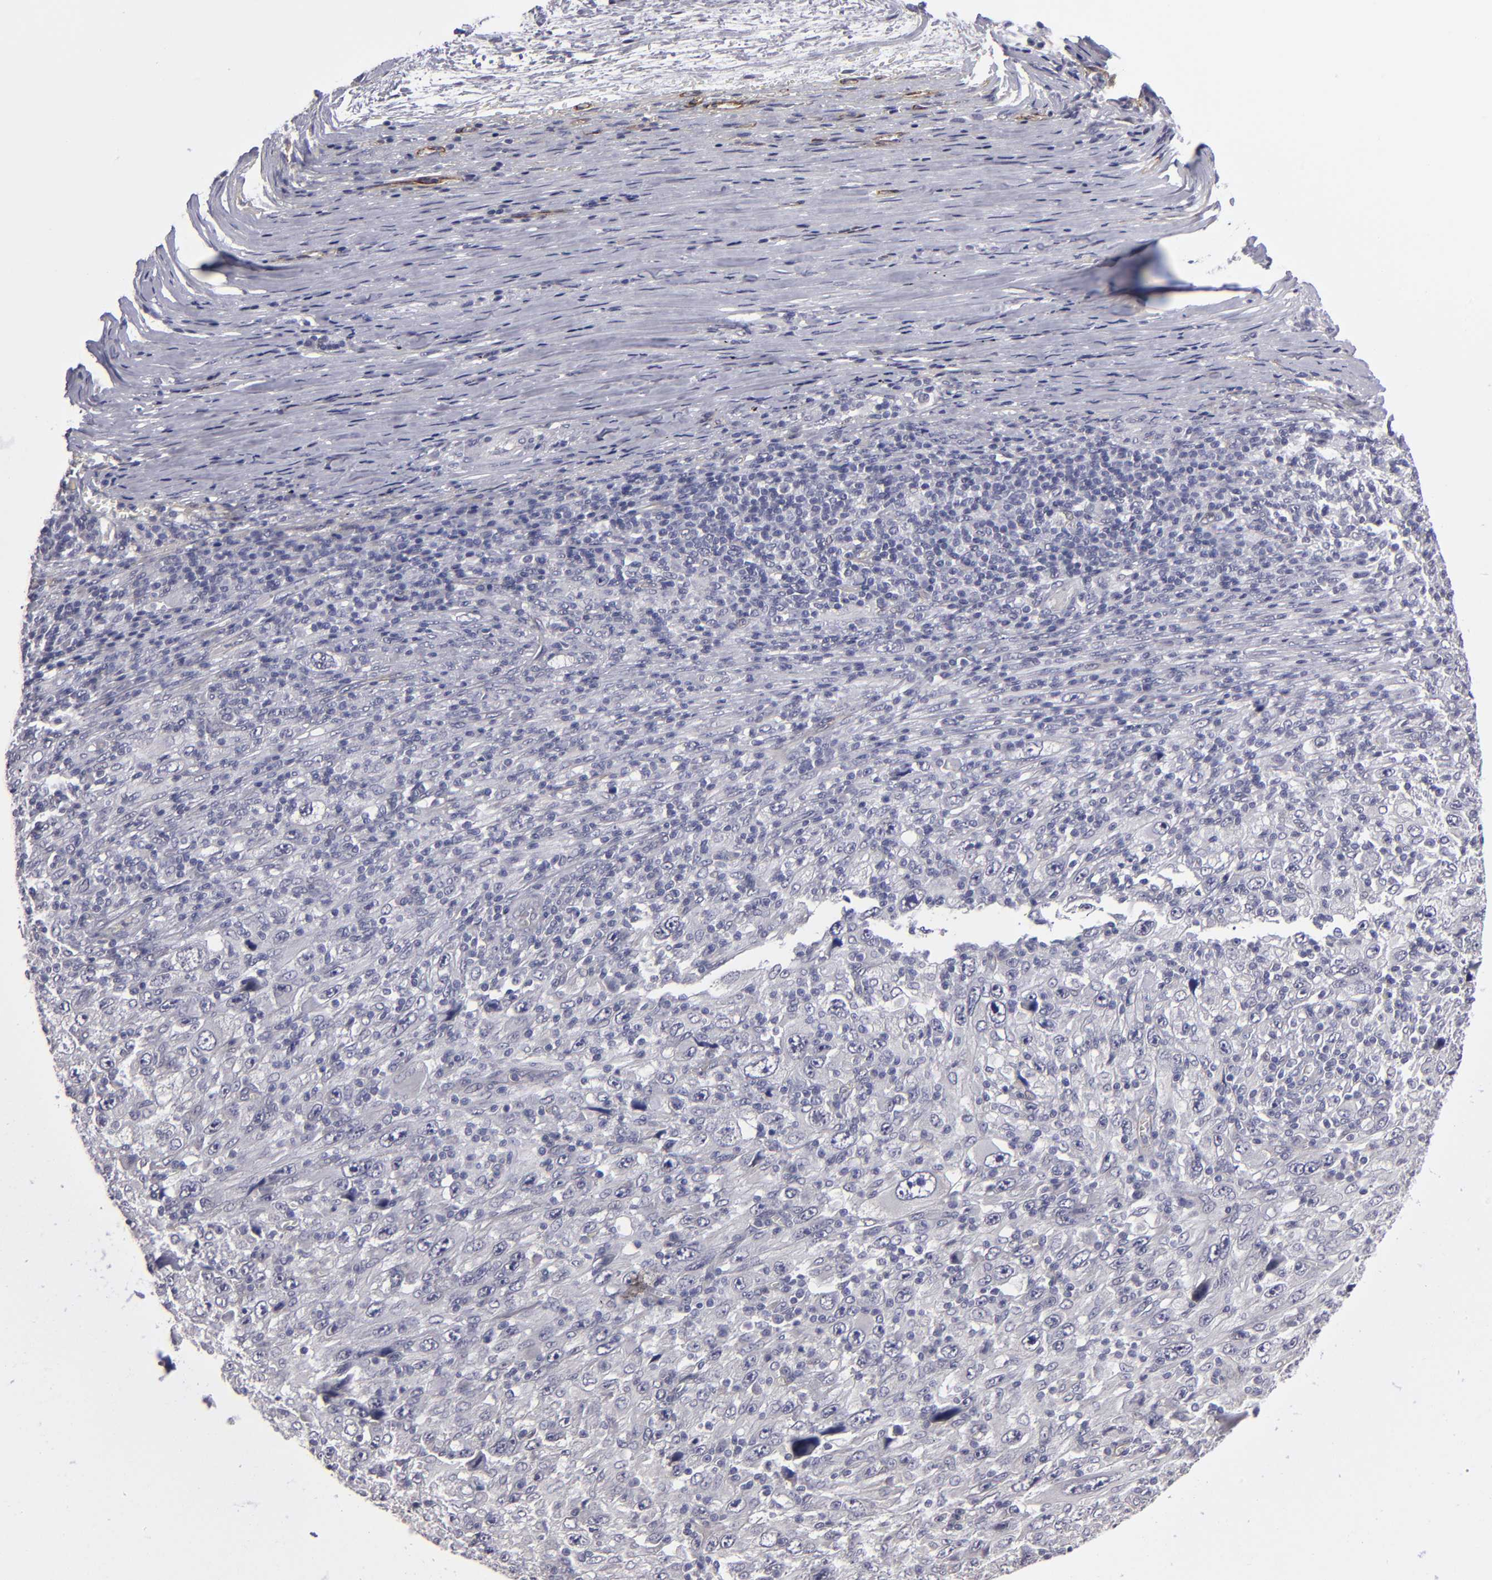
{"staining": {"intensity": "negative", "quantity": "none", "location": "none"}, "tissue": "melanoma", "cell_type": "Tumor cells", "image_type": "cancer", "snomed": [{"axis": "morphology", "description": "Malignant melanoma, Metastatic site"}, {"axis": "topography", "description": "Skin"}], "caption": "Protein analysis of melanoma demonstrates no significant staining in tumor cells. The staining is performed using DAB (3,3'-diaminobenzidine) brown chromogen with nuclei counter-stained in using hematoxylin.", "gene": "ZNF175", "patient": {"sex": "female", "age": 56}}